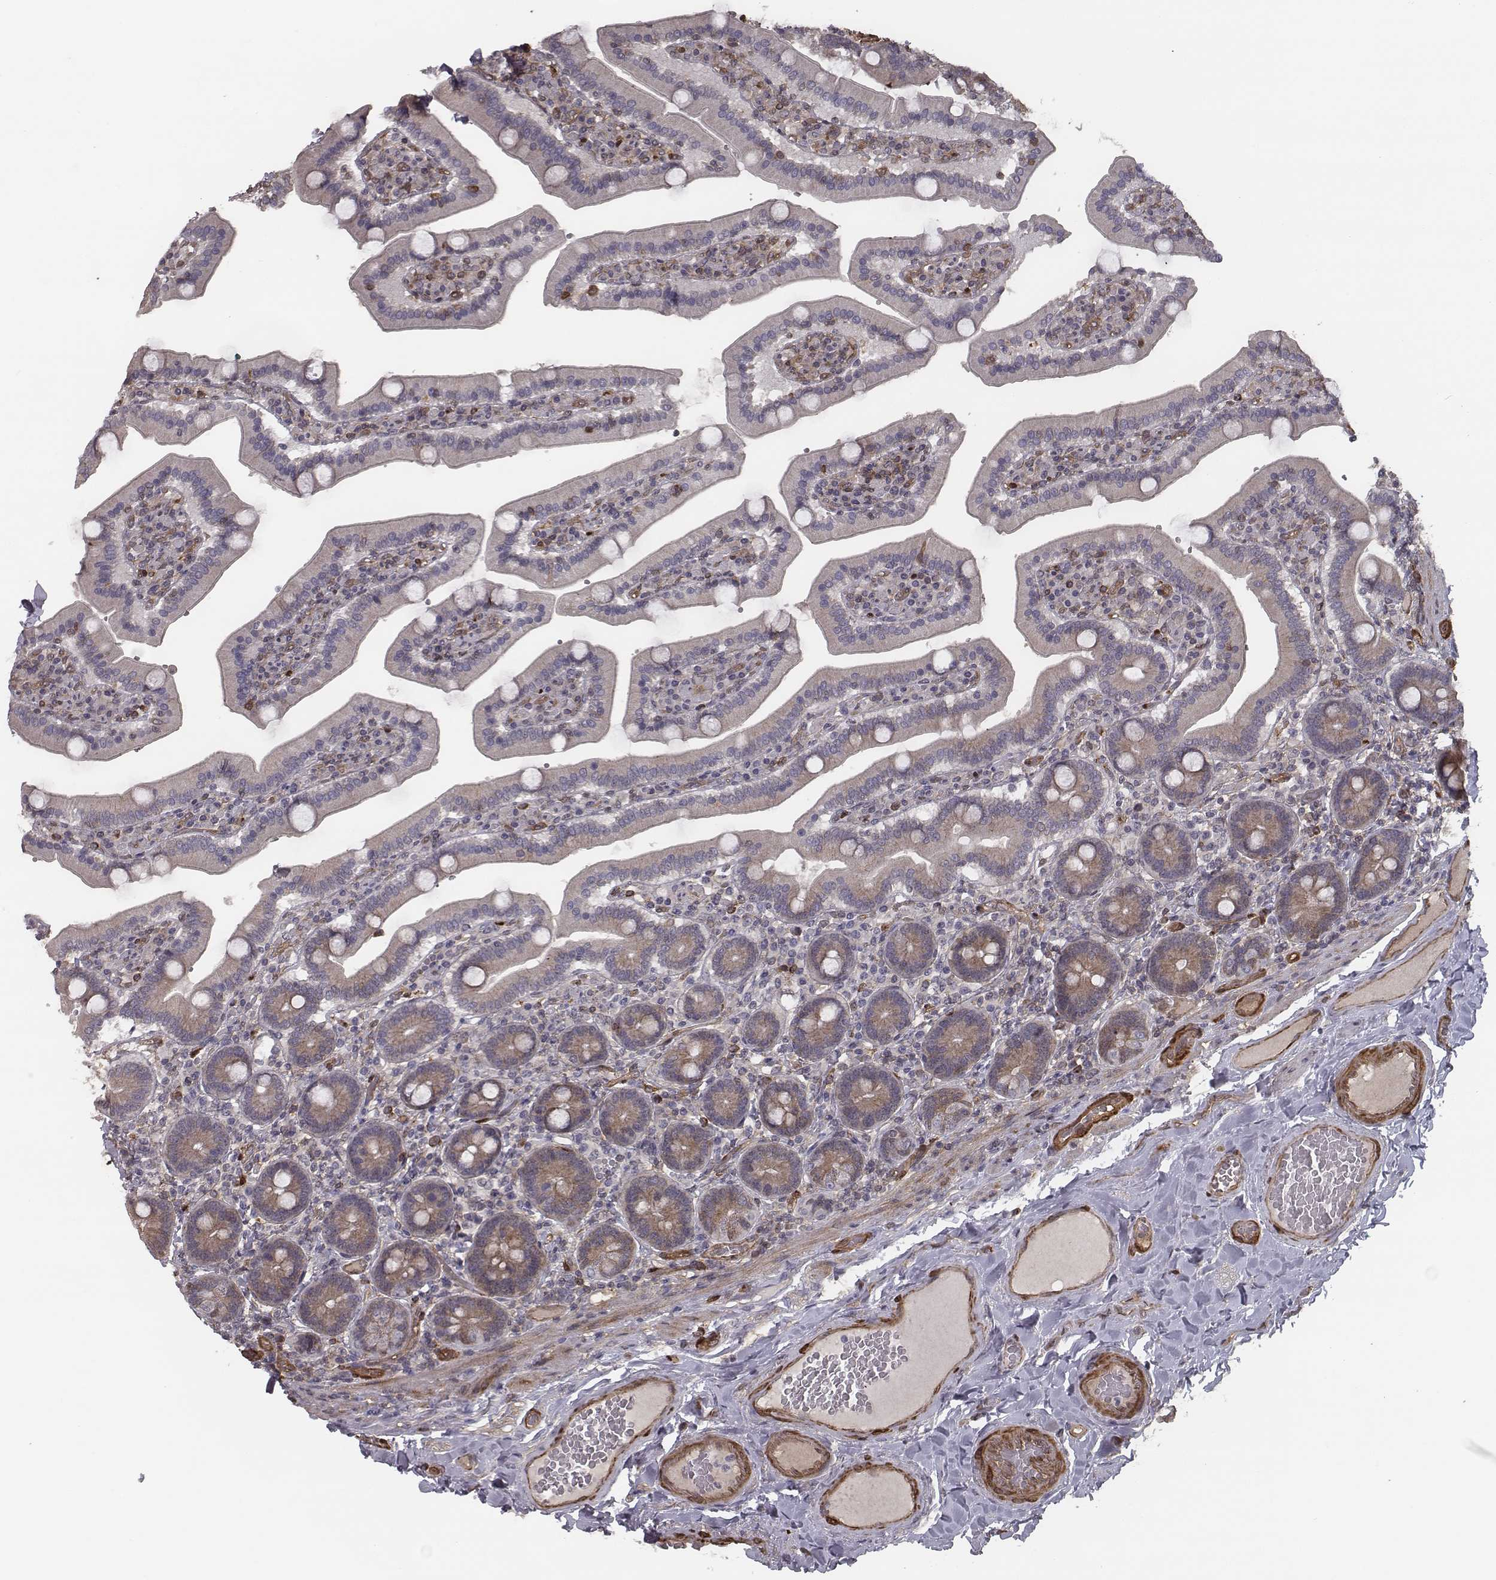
{"staining": {"intensity": "weak", "quantity": ">75%", "location": "cytoplasmic/membranous"}, "tissue": "duodenum", "cell_type": "Glandular cells", "image_type": "normal", "snomed": [{"axis": "morphology", "description": "Normal tissue, NOS"}, {"axis": "topography", "description": "Duodenum"}], "caption": "High-magnification brightfield microscopy of unremarkable duodenum stained with DAB (brown) and counterstained with hematoxylin (blue). glandular cells exhibit weak cytoplasmic/membranous staining is identified in about>75% of cells. Nuclei are stained in blue.", "gene": "ISYNA1", "patient": {"sex": "female", "age": 62}}